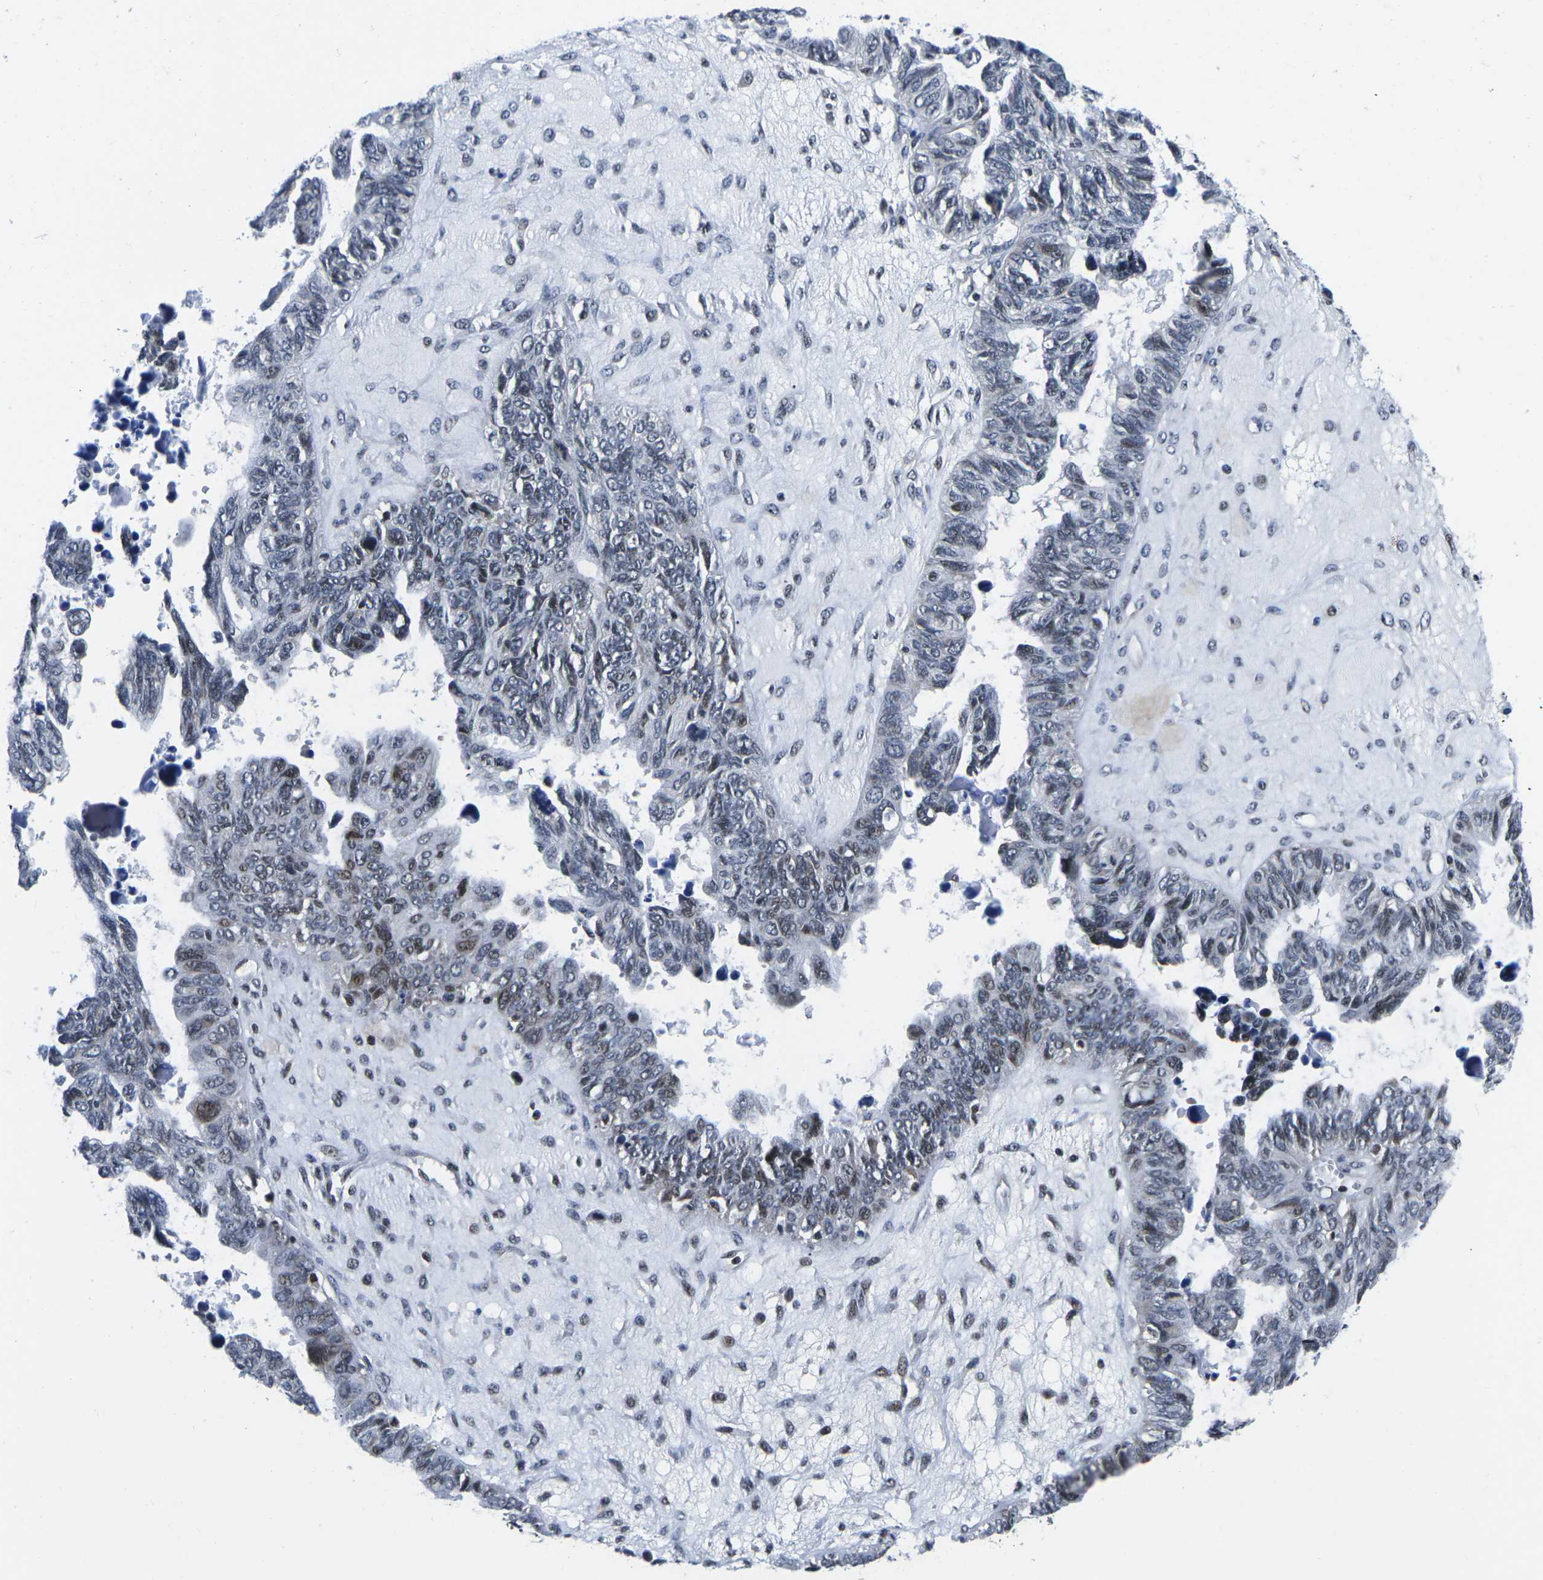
{"staining": {"intensity": "moderate", "quantity": "<25%", "location": "nuclear"}, "tissue": "ovarian cancer", "cell_type": "Tumor cells", "image_type": "cancer", "snomed": [{"axis": "morphology", "description": "Cystadenocarcinoma, serous, NOS"}, {"axis": "topography", "description": "Ovary"}], "caption": "Tumor cells display low levels of moderate nuclear staining in approximately <25% of cells in human ovarian cancer.", "gene": "CDC73", "patient": {"sex": "female", "age": 79}}